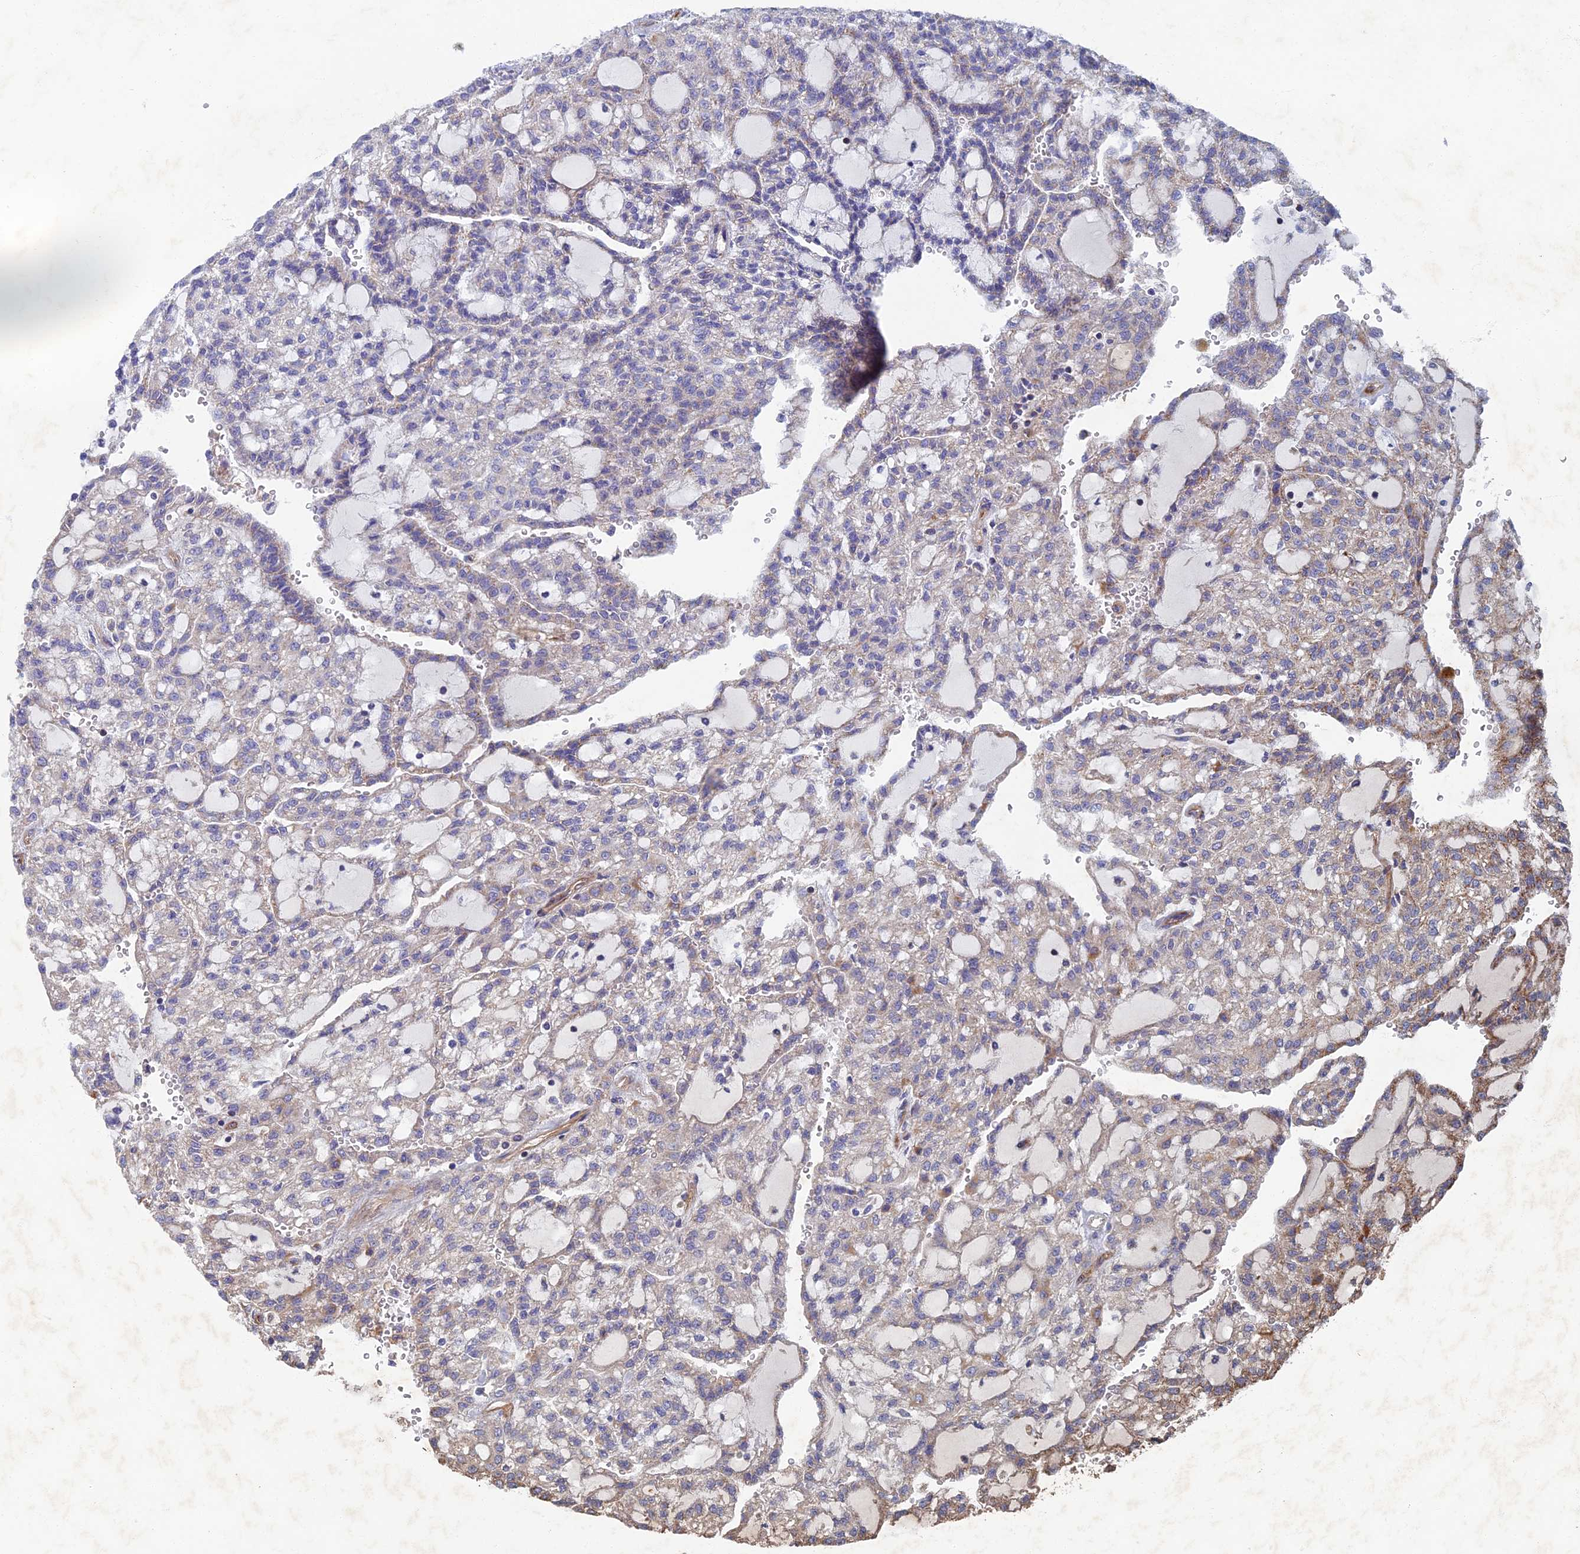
{"staining": {"intensity": "weak", "quantity": "<25%", "location": "cytoplasmic/membranous"}, "tissue": "renal cancer", "cell_type": "Tumor cells", "image_type": "cancer", "snomed": [{"axis": "morphology", "description": "Adenocarcinoma, NOS"}, {"axis": "topography", "description": "Kidney"}], "caption": "The histopathology image shows no staining of tumor cells in renal cancer (adenocarcinoma). Nuclei are stained in blue.", "gene": "RNASEK", "patient": {"sex": "male", "age": 63}}